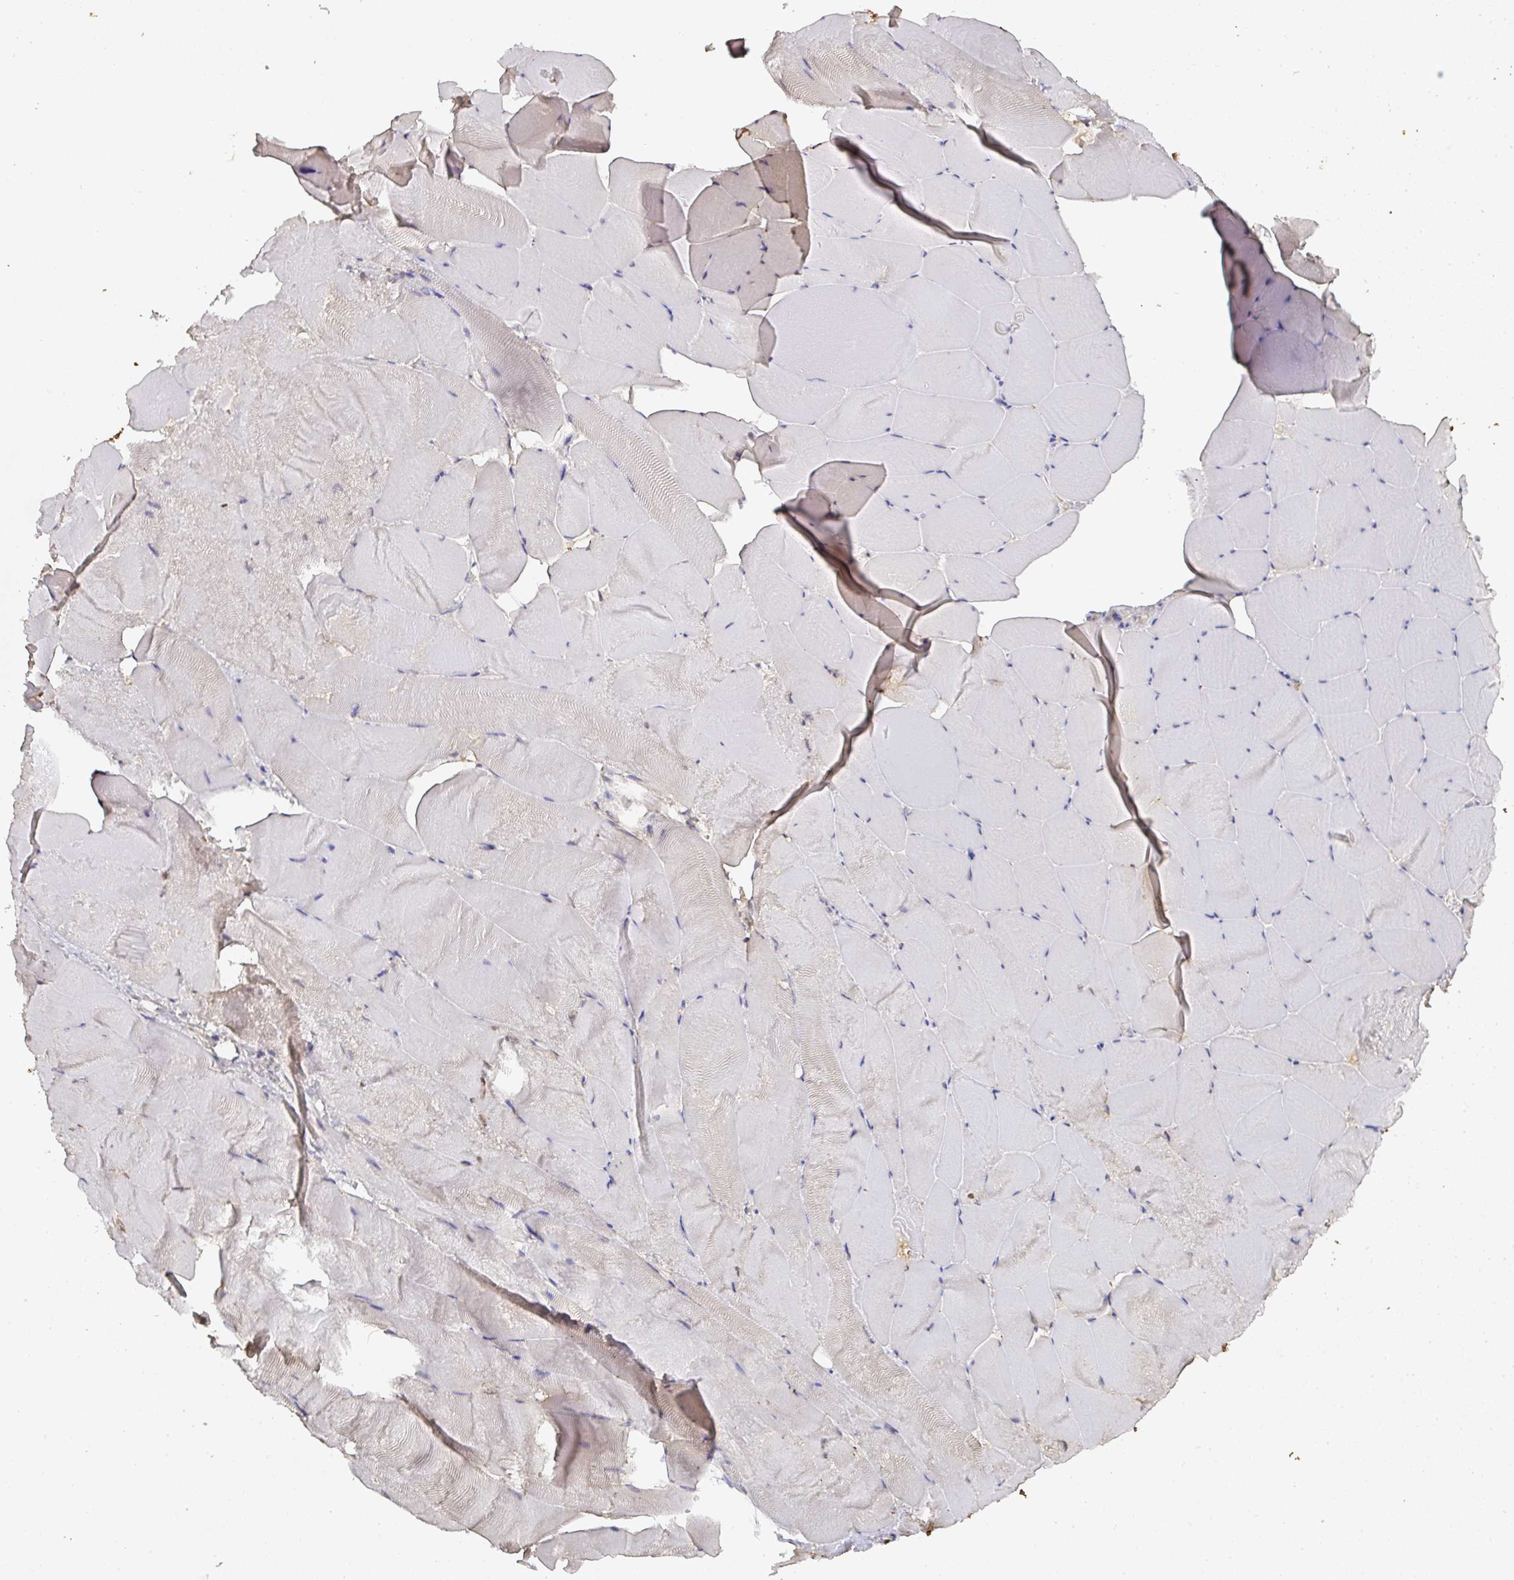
{"staining": {"intensity": "negative", "quantity": "none", "location": "none"}, "tissue": "skeletal muscle", "cell_type": "Myocytes", "image_type": "normal", "snomed": [{"axis": "morphology", "description": "Normal tissue, NOS"}, {"axis": "topography", "description": "Skeletal muscle"}], "caption": "Normal skeletal muscle was stained to show a protein in brown. There is no significant staining in myocytes. Nuclei are stained in blue.", "gene": "ALB", "patient": {"sex": "female", "age": 64}}